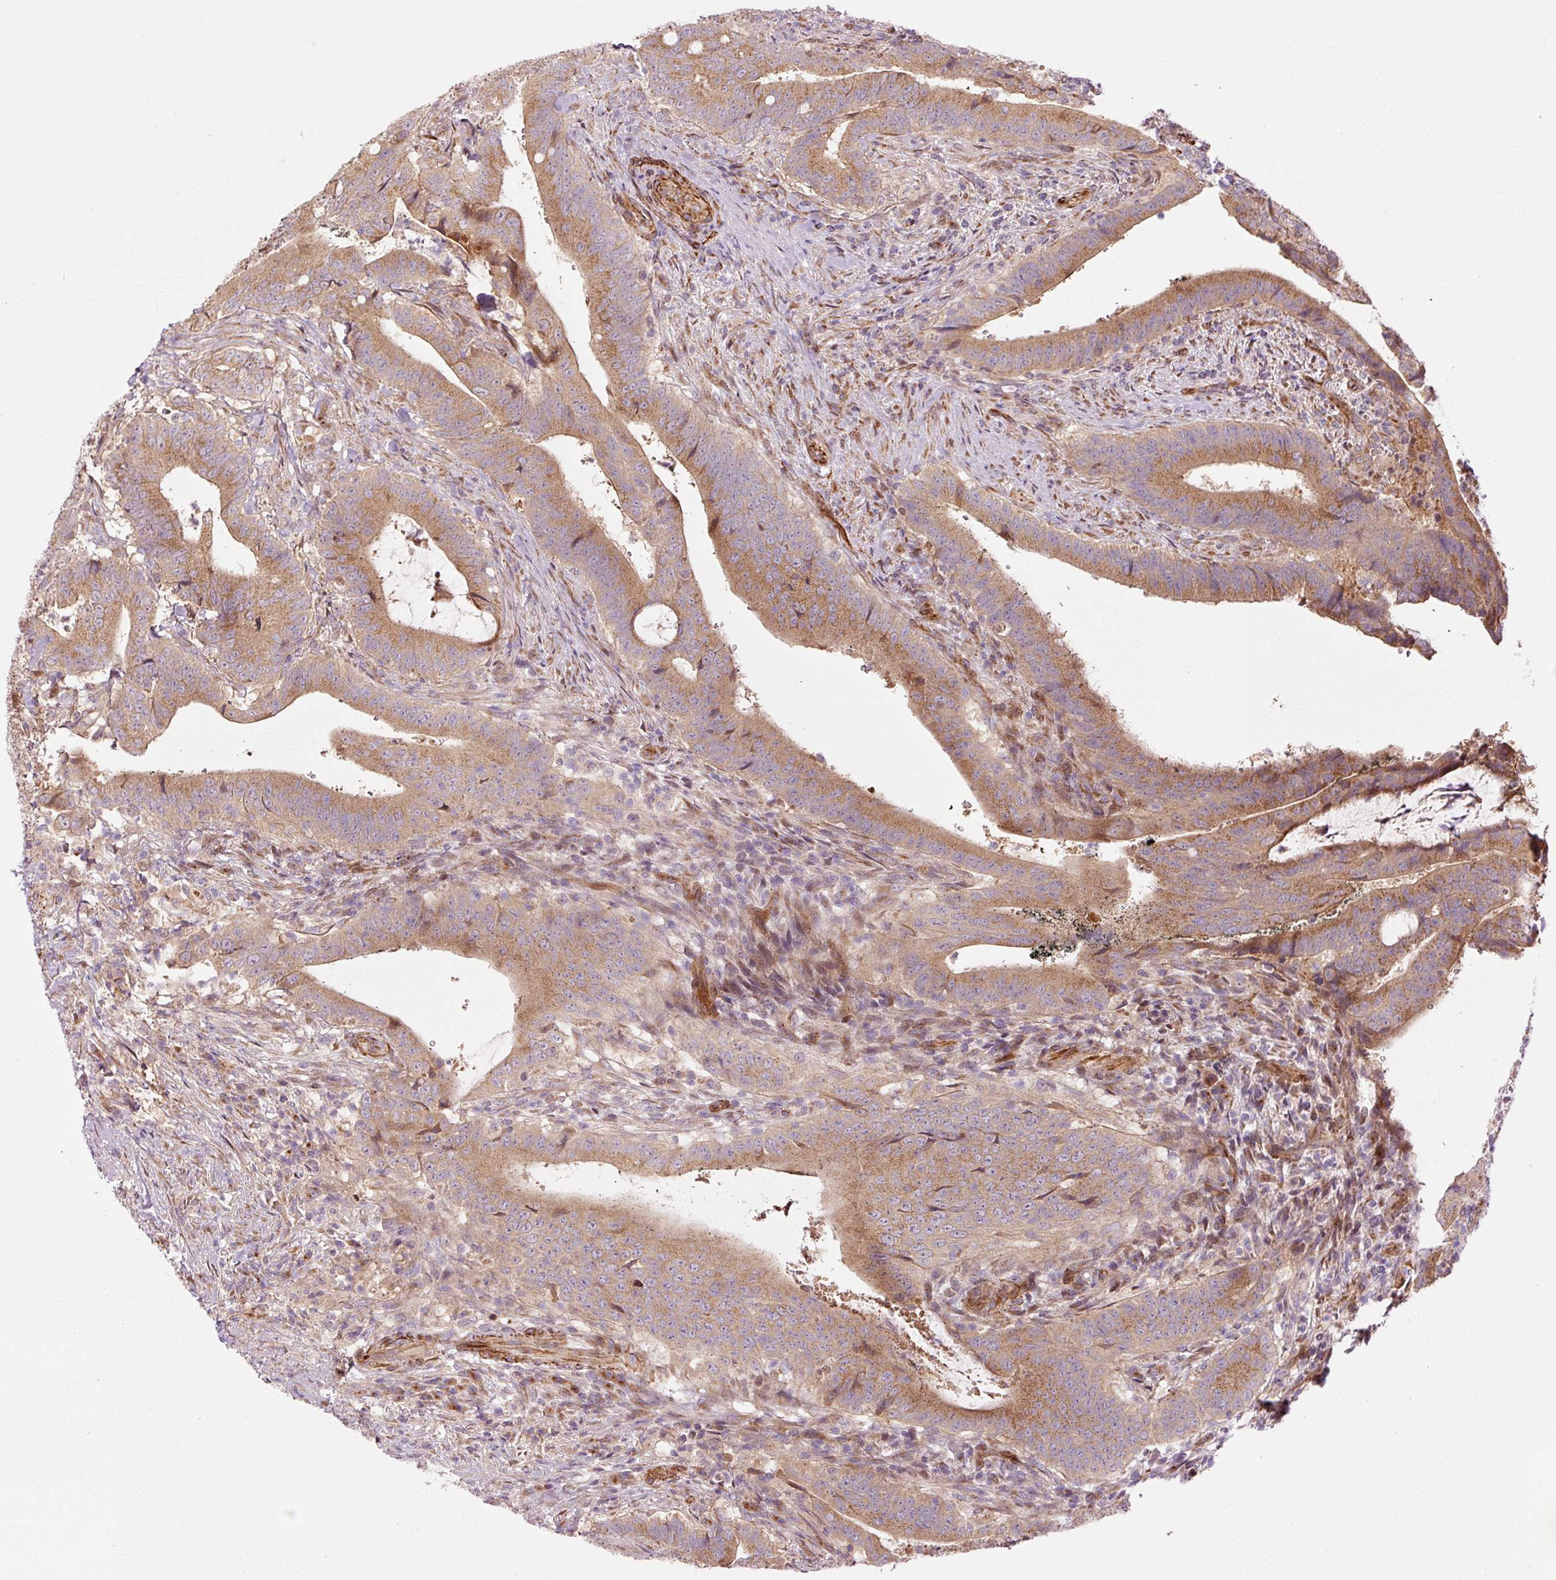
{"staining": {"intensity": "moderate", "quantity": ">75%", "location": "cytoplasmic/membranous"}, "tissue": "colorectal cancer", "cell_type": "Tumor cells", "image_type": "cancer", "snomed": [{"axis": "morphology", "description": "Adenocarcinoma, NOS"}, {"axis": "topography", "description": "Colon"}], "caption": "Moderate cytoplasmic/membranous positivity for a protein is present in approximately >75% of tumor cells of colorectal cancer using immunohistochemistry.", "gene": "PPP1R14B", "patient": {"sex": "female", "age": 43}}